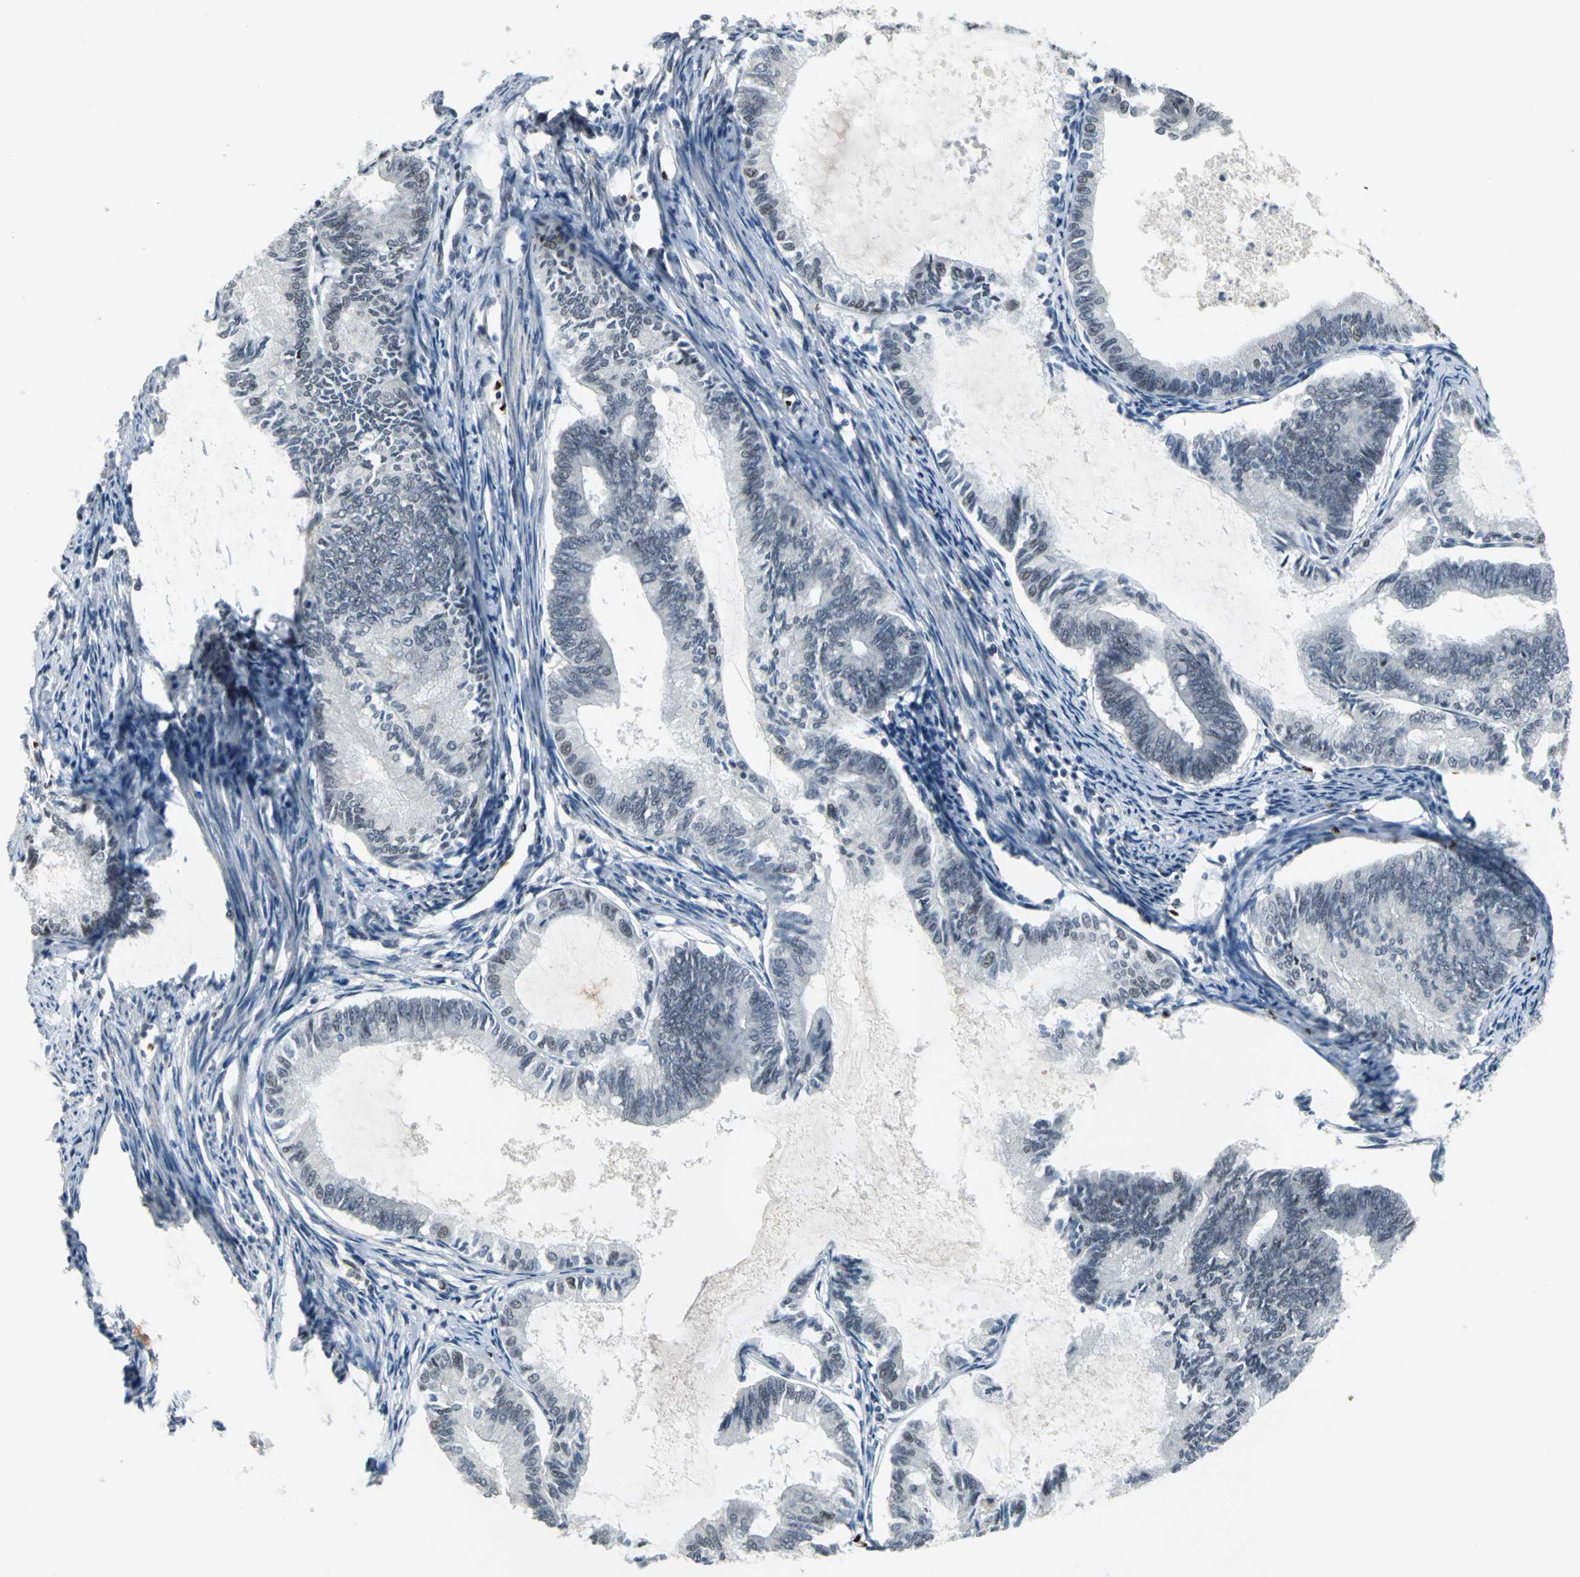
{"staining": {"intensity": "weak", "quantity": "<25%", "location": "nuclear"}, "tissue": "endometrial cancer", "cell_type": "Tumor cells", "image_type": "cancer", "snomed": [{"axis": "morphology", "description": "Adenocarcinoma, NOS"}, {"axis": "topography", "description": "Endometrium"}], "caption": "A high-resolution micrograph shows immunohistochemistry (IHC) staining of adenocarcinoma (endometrial), which demonstrates no significant positivity in tumor cells.", "gene": "GLI3", "patient": {"sex": "female", "age": 86}}